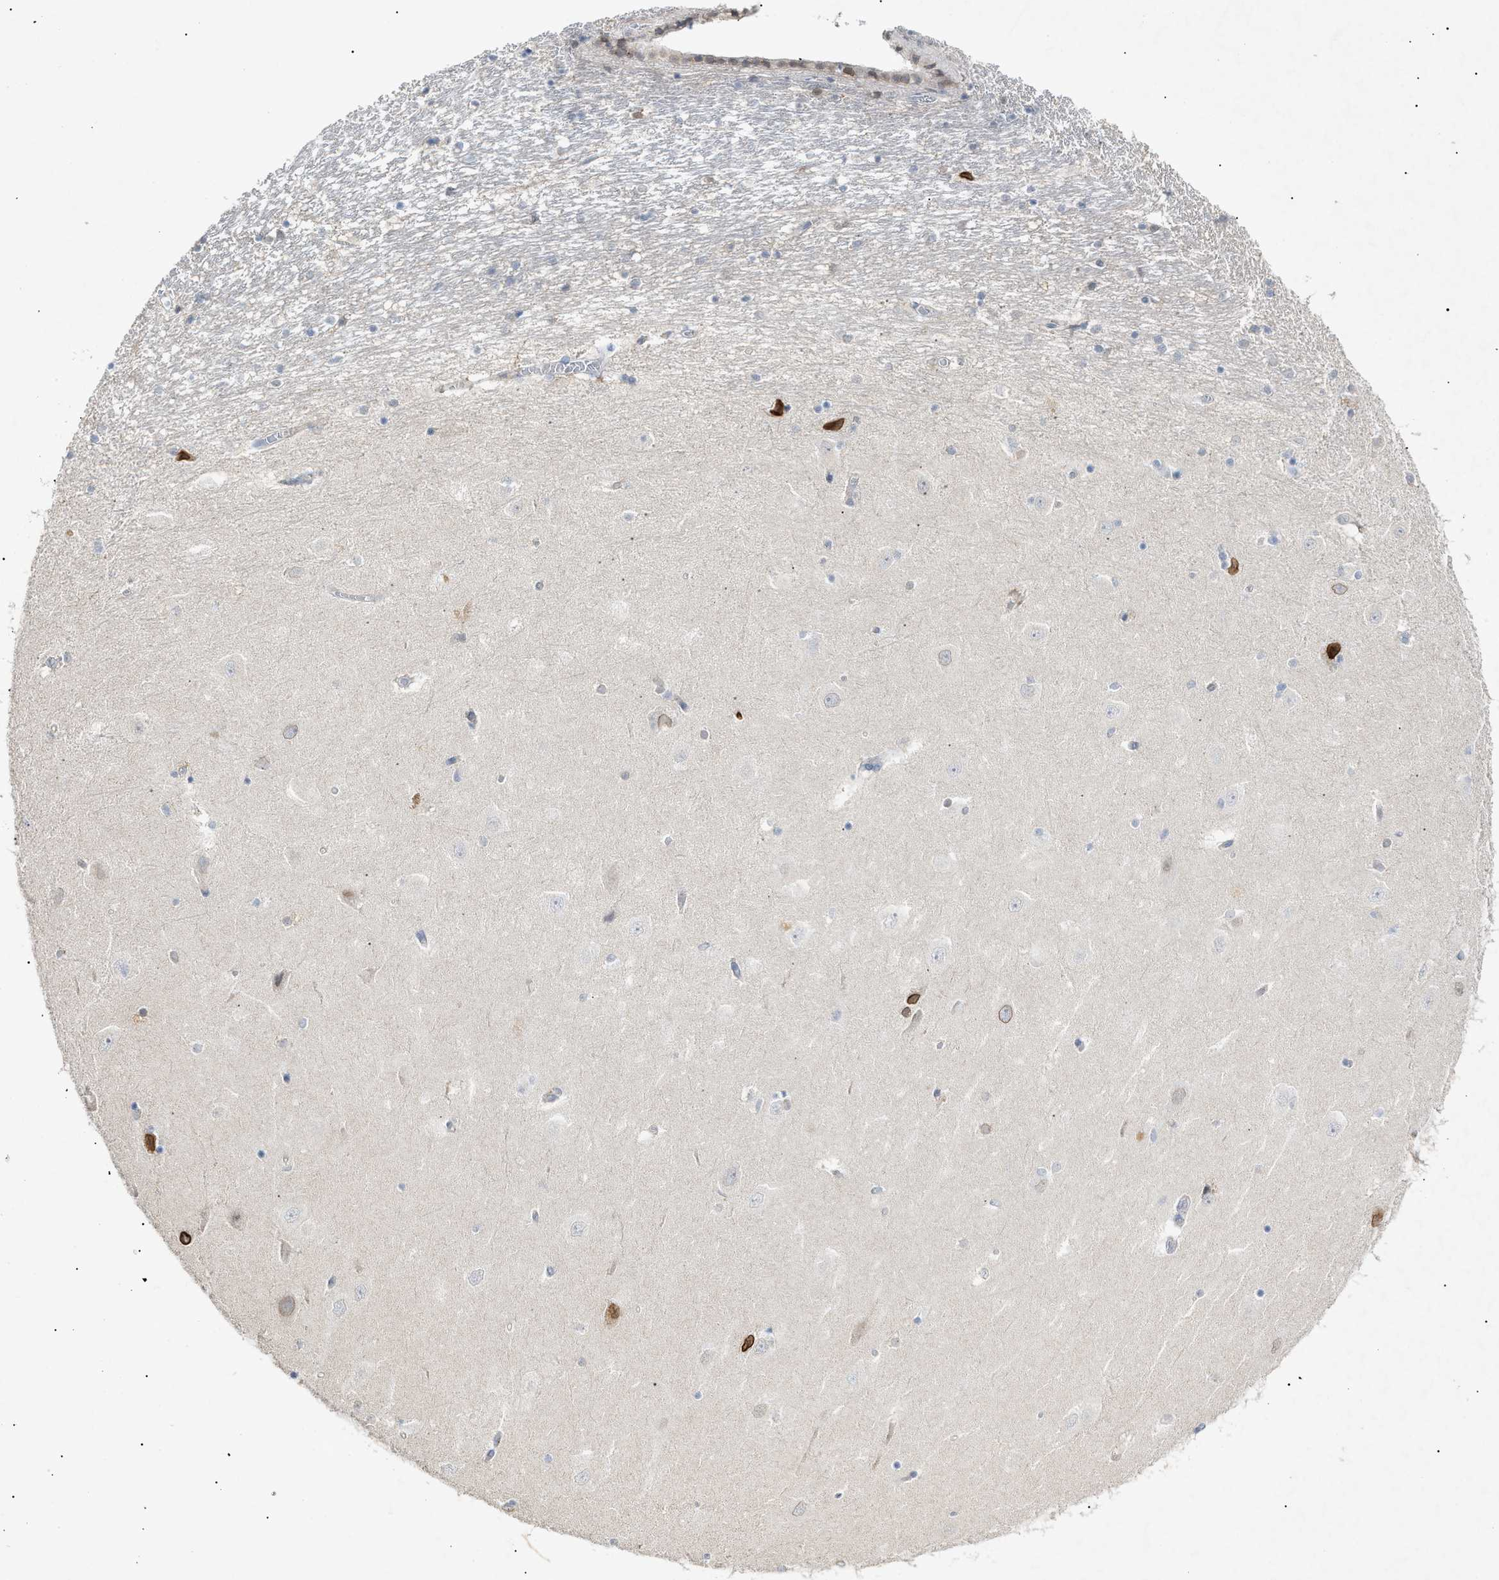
{"staining": {"intensity": "negative", "quantity": "none", "location": "none"}, "tissue": "hippocampus", "cell_type": "Glial cells", "image_type": "normal", "snomed": [{"axis": "morphology", "description": "Normal tissue, NOS"}, {"axis": "topography", "description": "Hippocampus"}], "caption": "The image shows no staining of glial cells in benign hippocampus.", "gene": "SLC25A31", "patient": {"sex": "female", "age": 54}}